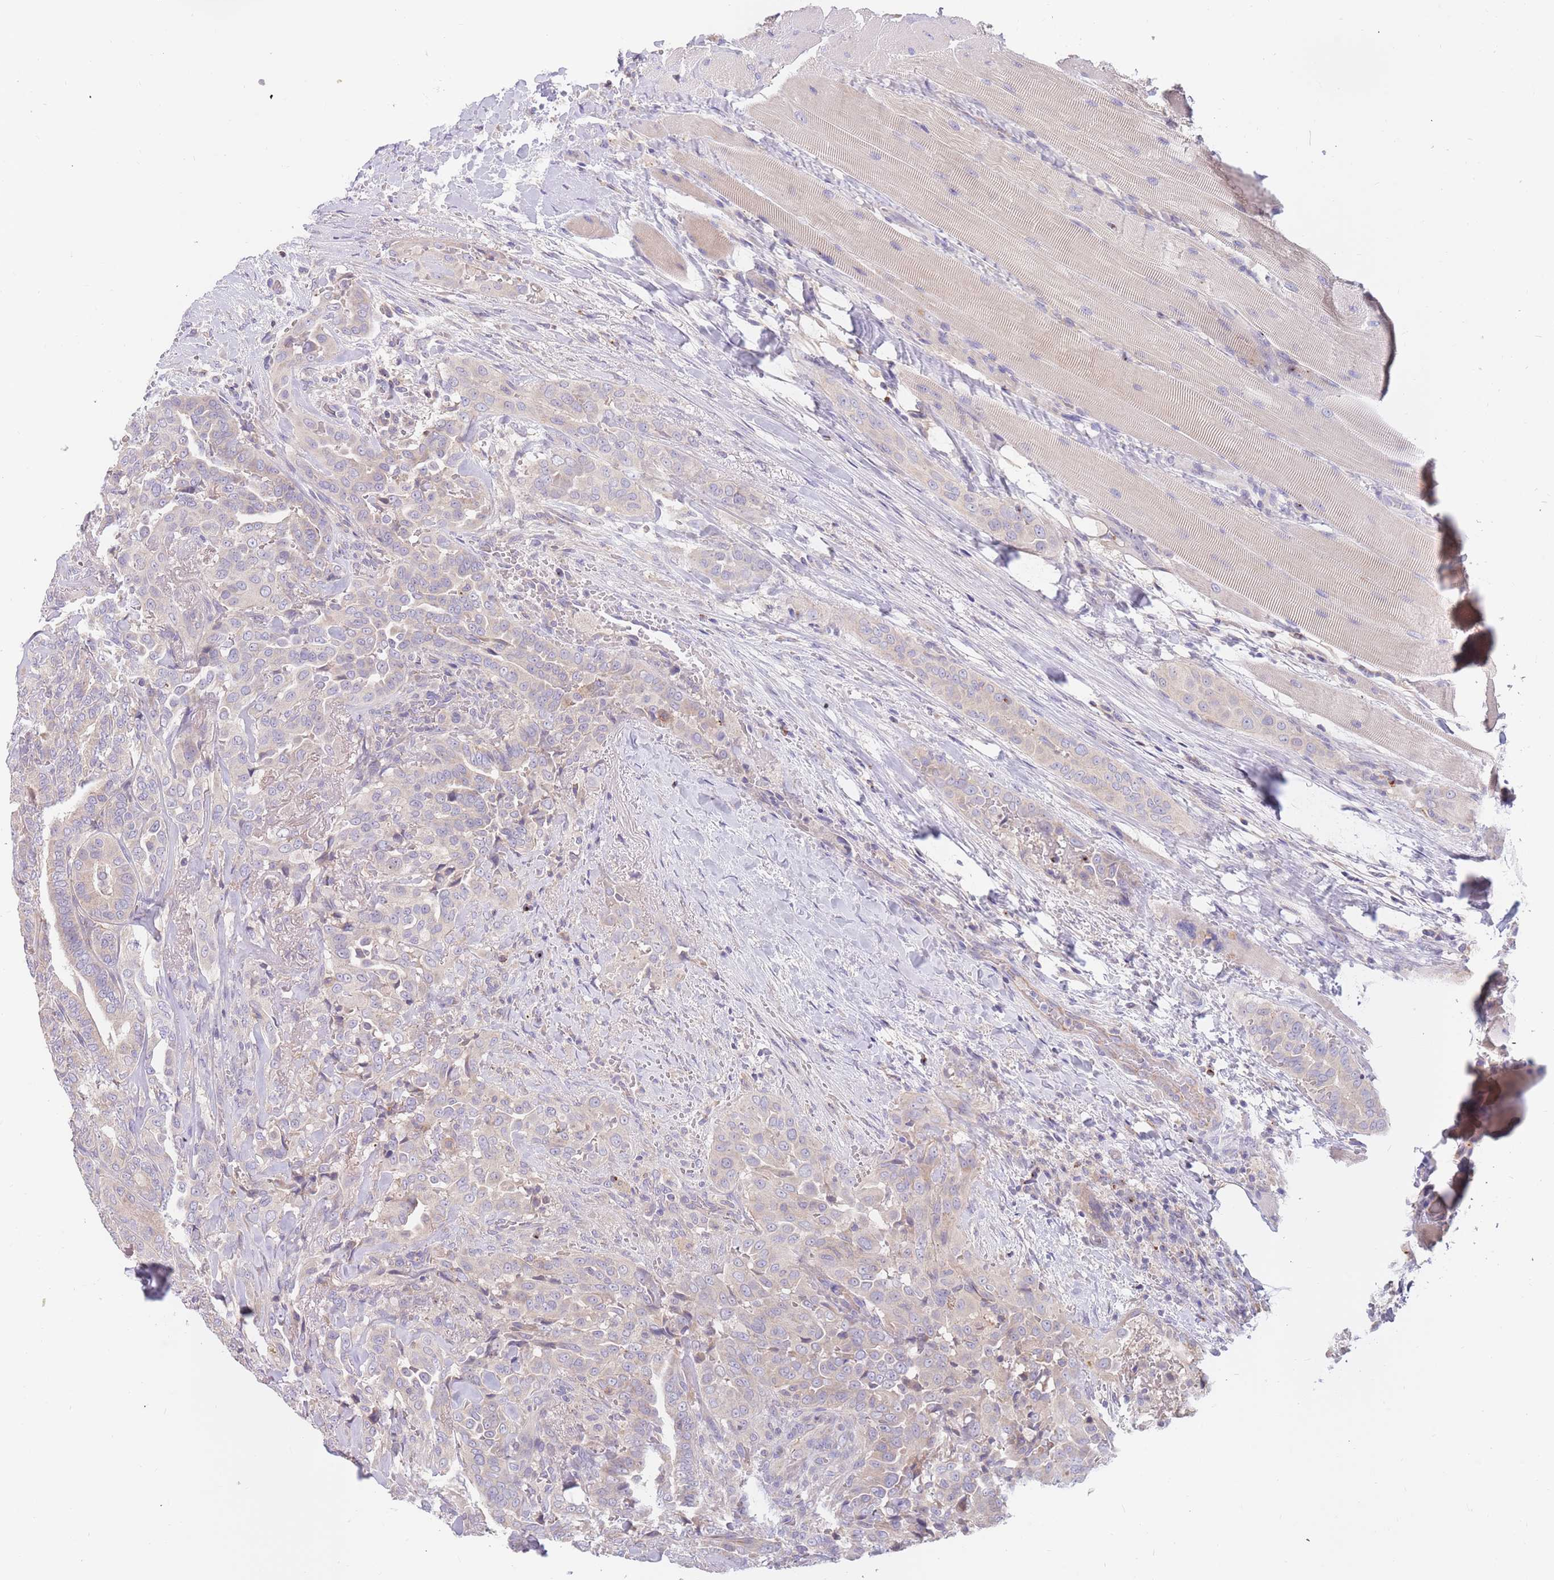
{"staining": {"intensity": "negative", "quantity": "none", "location": "none"}, "tissue": "thyroid cancer", "cell_type": "Tumor cells", "image_type": "cancer", "snomed": [{"axis": "morphology", "description": "Papillary adenocarcinoma, NOS"}, {"axis": "topography", "description": "Thyroid gland"}], "caption": "An IHC micrograph of thyroid cancer (papillary adenocarcinoma) is shown. There is no staining in tumor cells of thyroid cancer (papillary adenocarcinoma).", "gene": "BORCS5", "patient": {"sex": "male", "age": 61}}